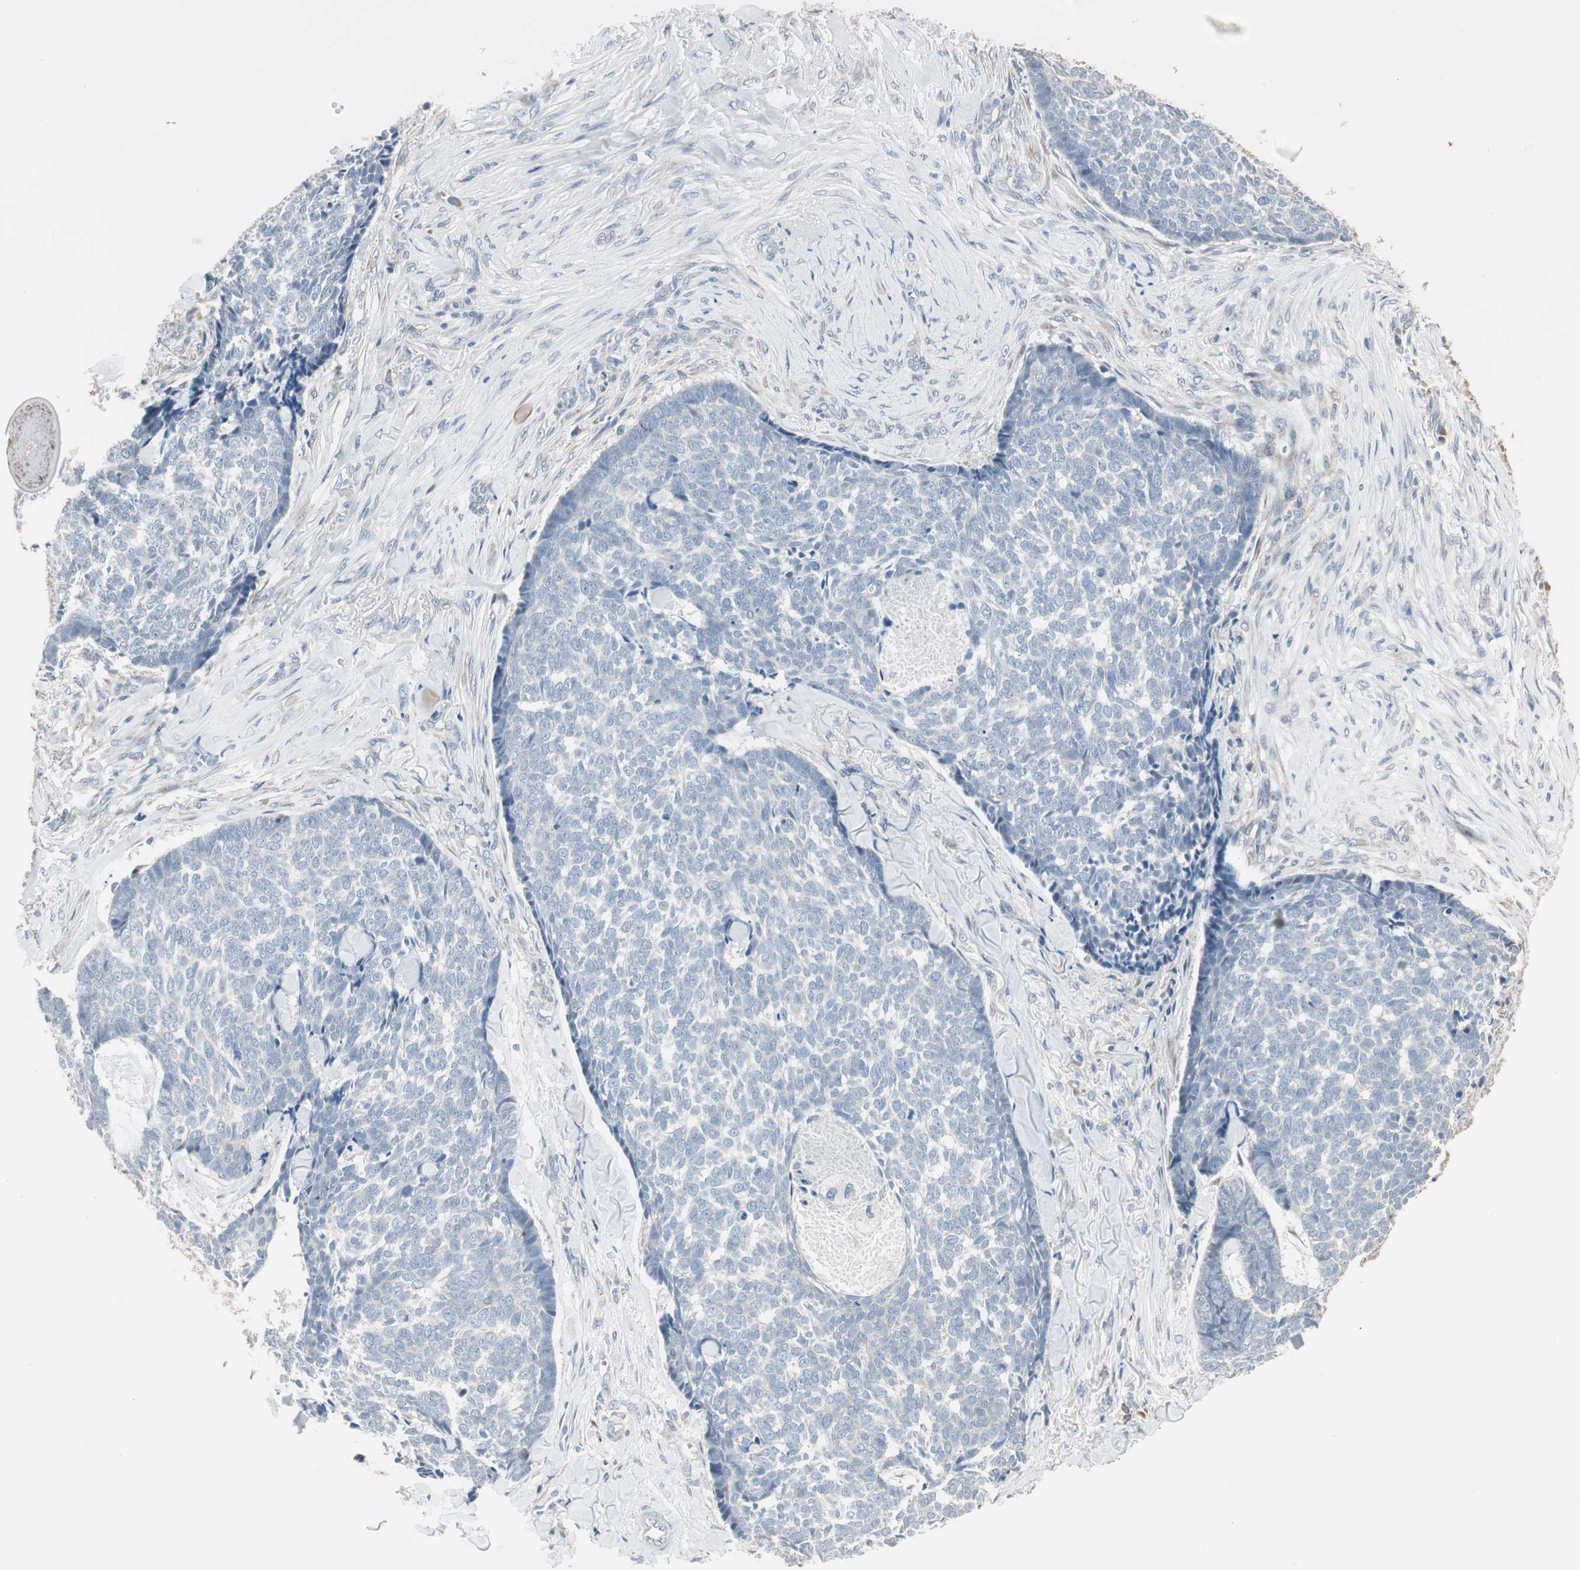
{"staining": {"intensity": "negative", "quantity": "none", "location": "none"}, "tissue": "skin cancer", "cell_type": "Tumor cells", "image_type": "cancer", "snomed": [{"axis": "morphology", "description": "Basal cell carcinoma"}, {"axis": "topography", "description": "Skin"}], "caption": "Immunohistochemistry (IHC) micrograph of human basal cell carcinoma (skin) stained for a protein (brown), which reveals no staining in tumor cells.", "gene": "PDZK1", "patient": {"sex": "male", "age": 84}}